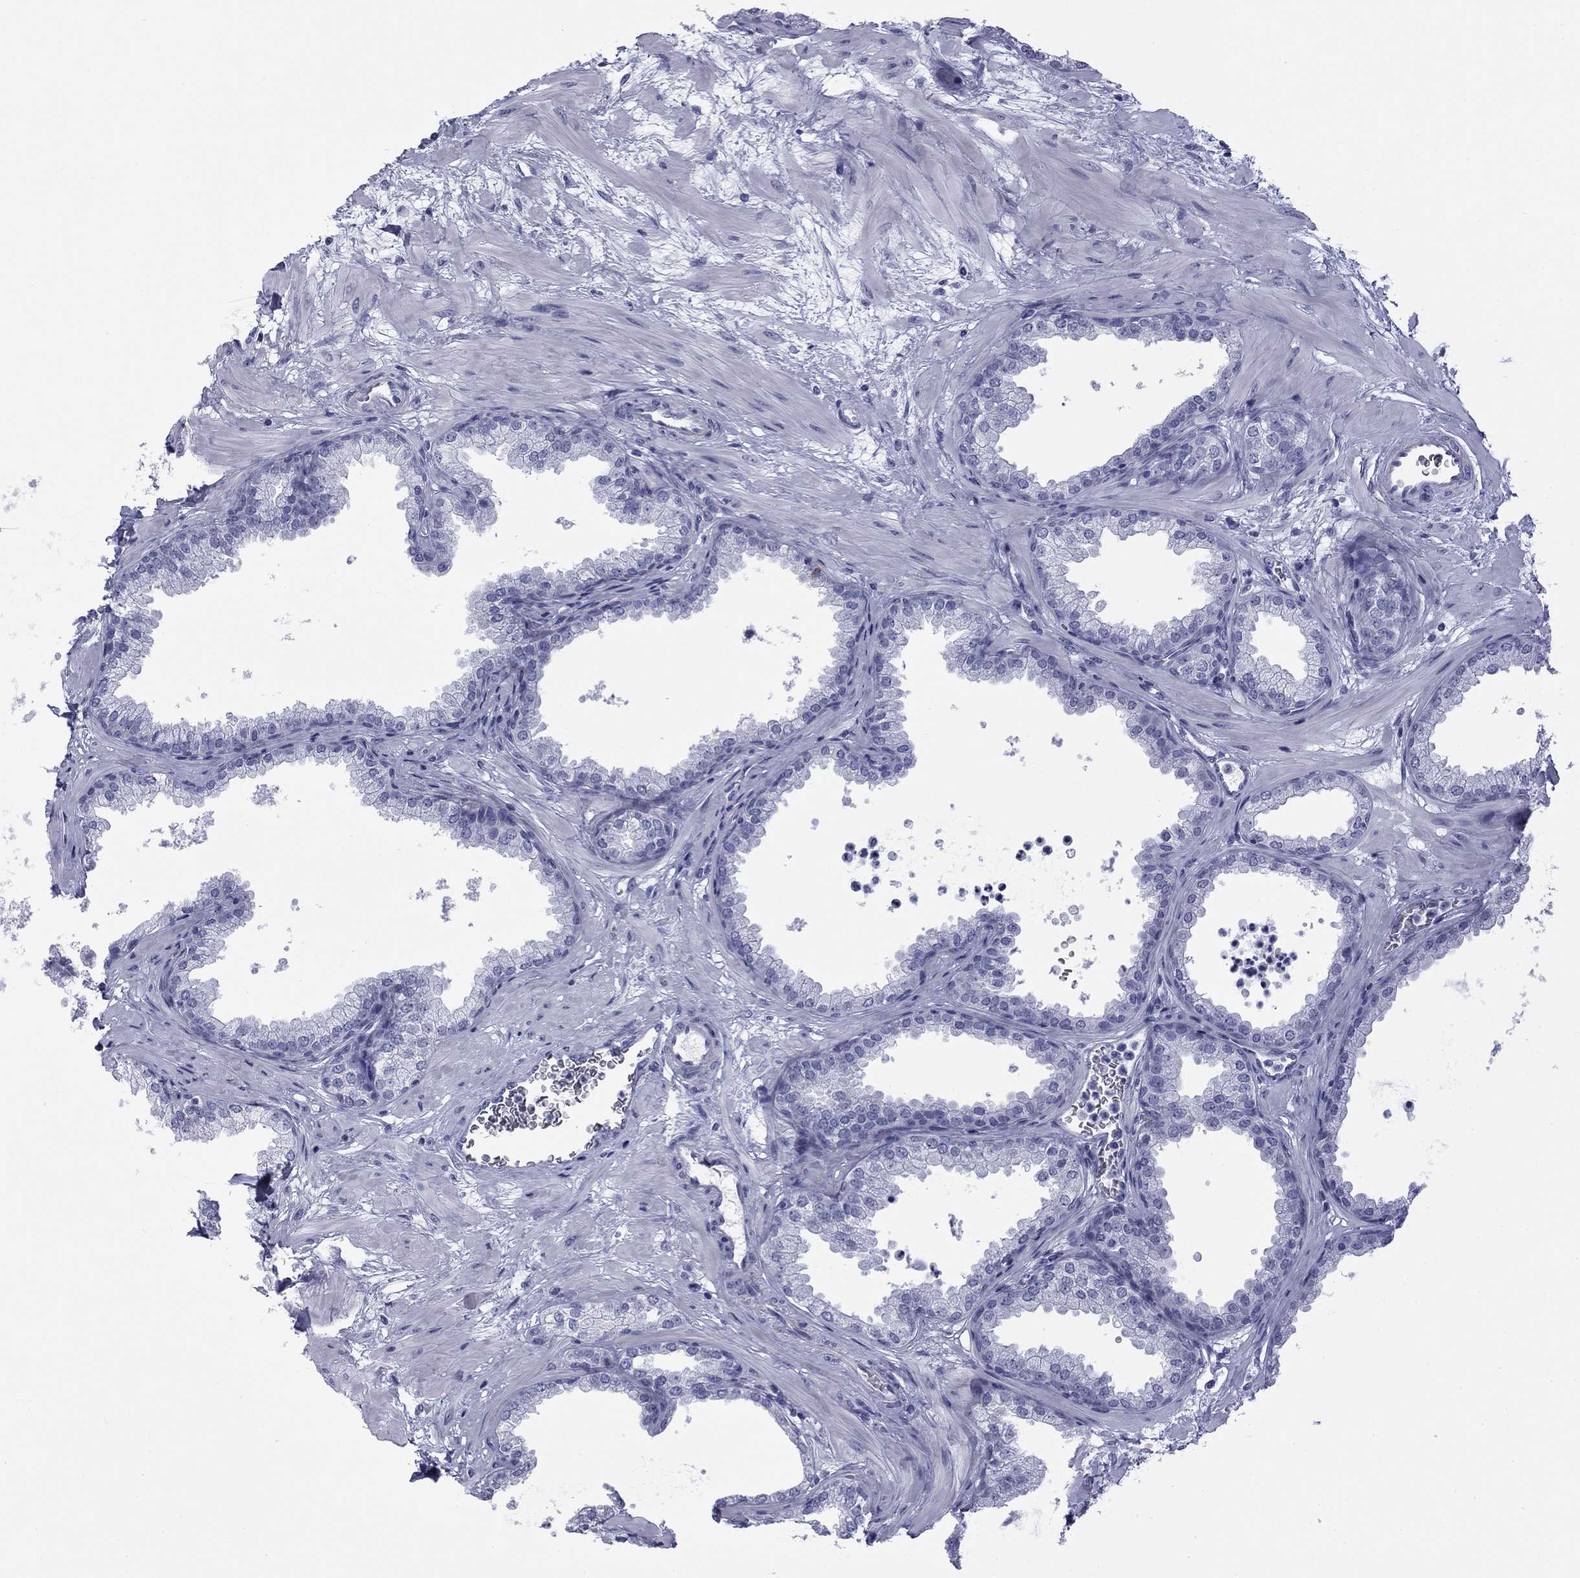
{"staining": {"intensity": "negative", "quantity": "none", "location": "none"}, "tissue": "prostate", "cell_type": "Glandular cells", "image_type": "normal", "snomed": [{"axis": "morphology", "description": "Normal tissue, NOS"}, {"axis": "topography", "description": "Prostate"}], "caption": "Immunohistochemistry (IHC) histopathology image of benign prostate: human prostate stained with DAB (3,3'-diaminobenzidine) displays no significant protein staining in glandular cells. (DAB (3,3'-diaminobenzidine) immunohistochemistry, high magnification).", "gene": "ZP2", "patient": {"sex": "male", "age": 37}}